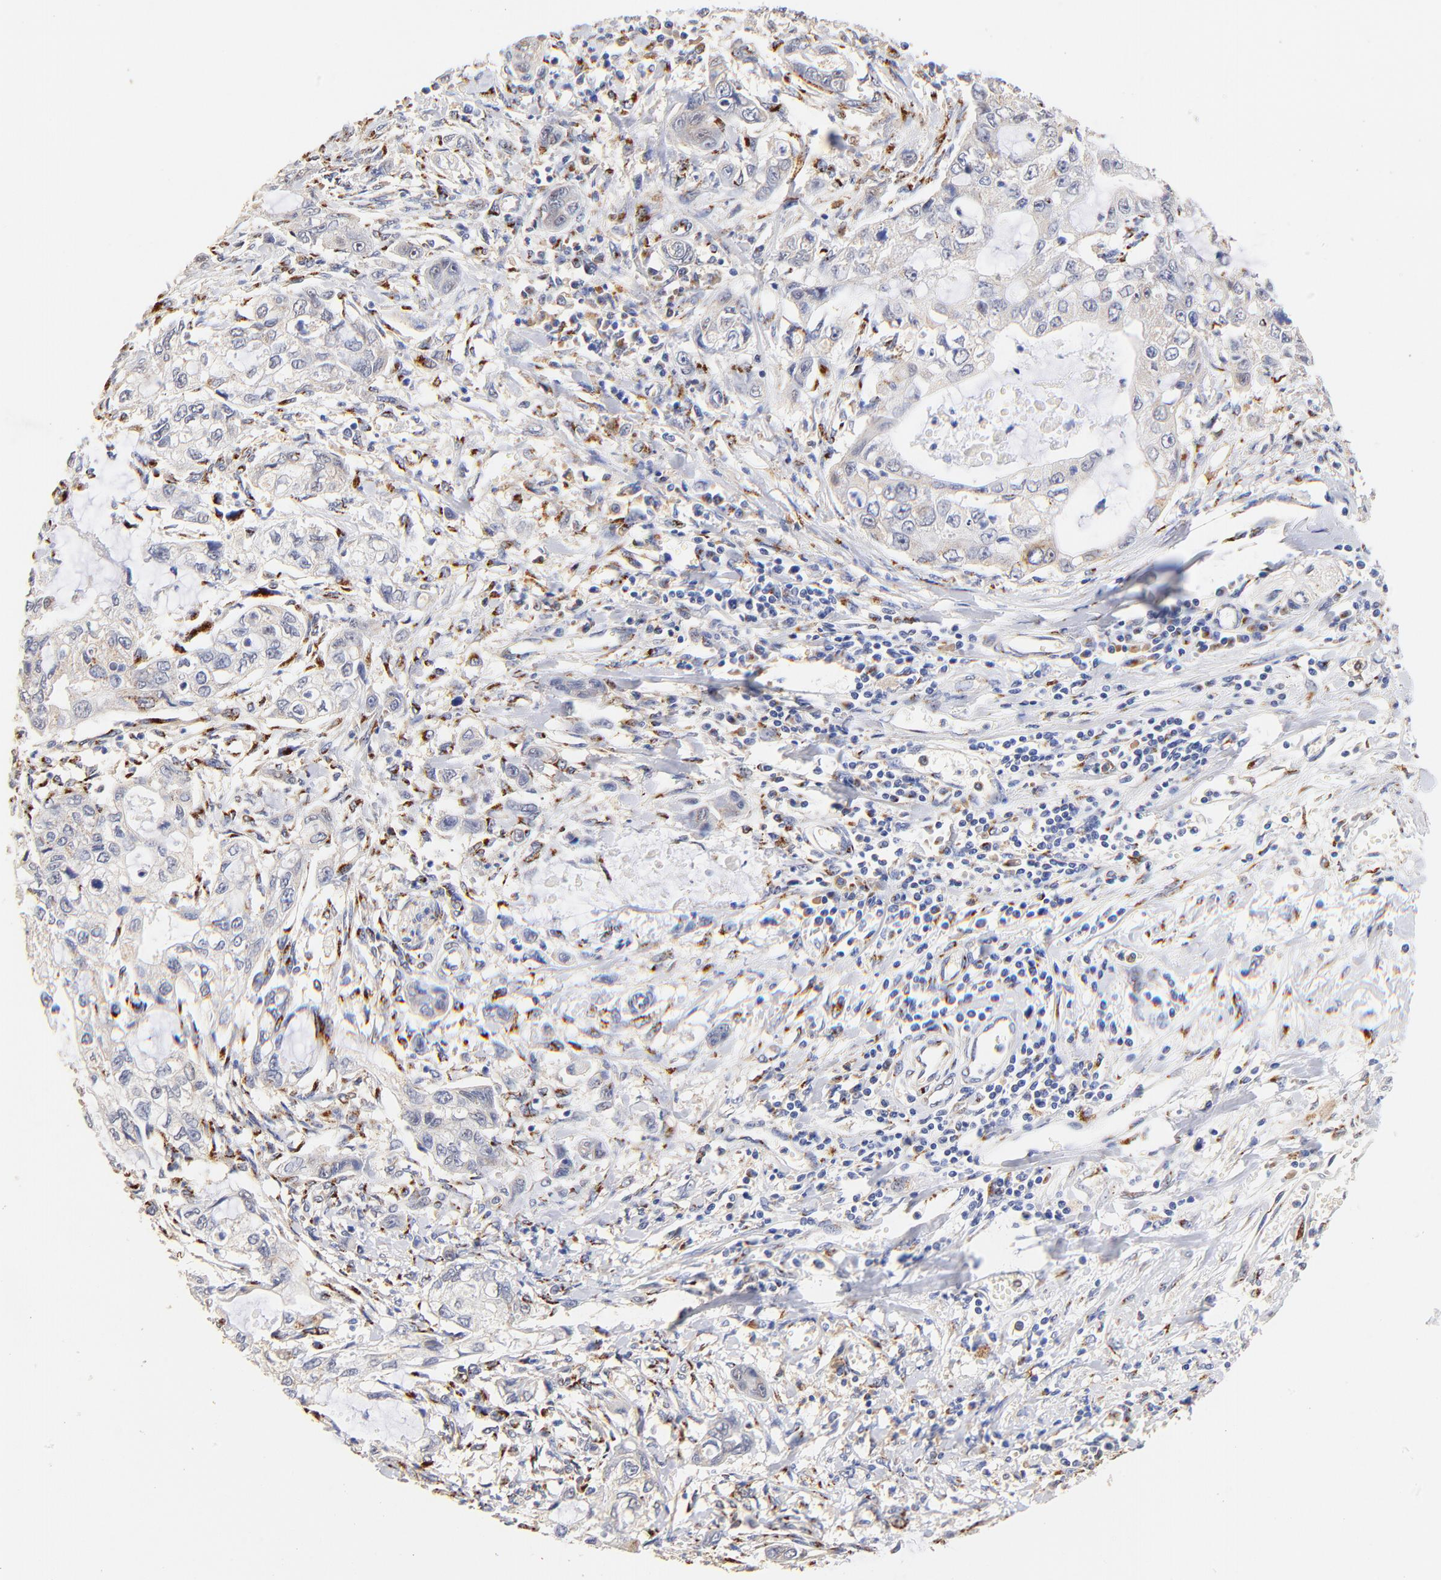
{"staining": {"intensity": "negative", "quantity": "none", "location": "none"}, "tissue": "stomach cancer", "cell_type": "Tumor cells", "image_type": "cancer", "snomed": [{"axis": "morphology", "description": "Adenocarcinoma, NOS"}, {"axis": "topography", "description": "Stomach, upper"}], "caption": "Immunohistochemistry (IHC) photomicrograph of adenocarcinoma (stomach) stained for a protein (brown), which shows no expression in tumor cells.", "gene": "FMNL3", "patient": {"sex": "female", "age": 52}}